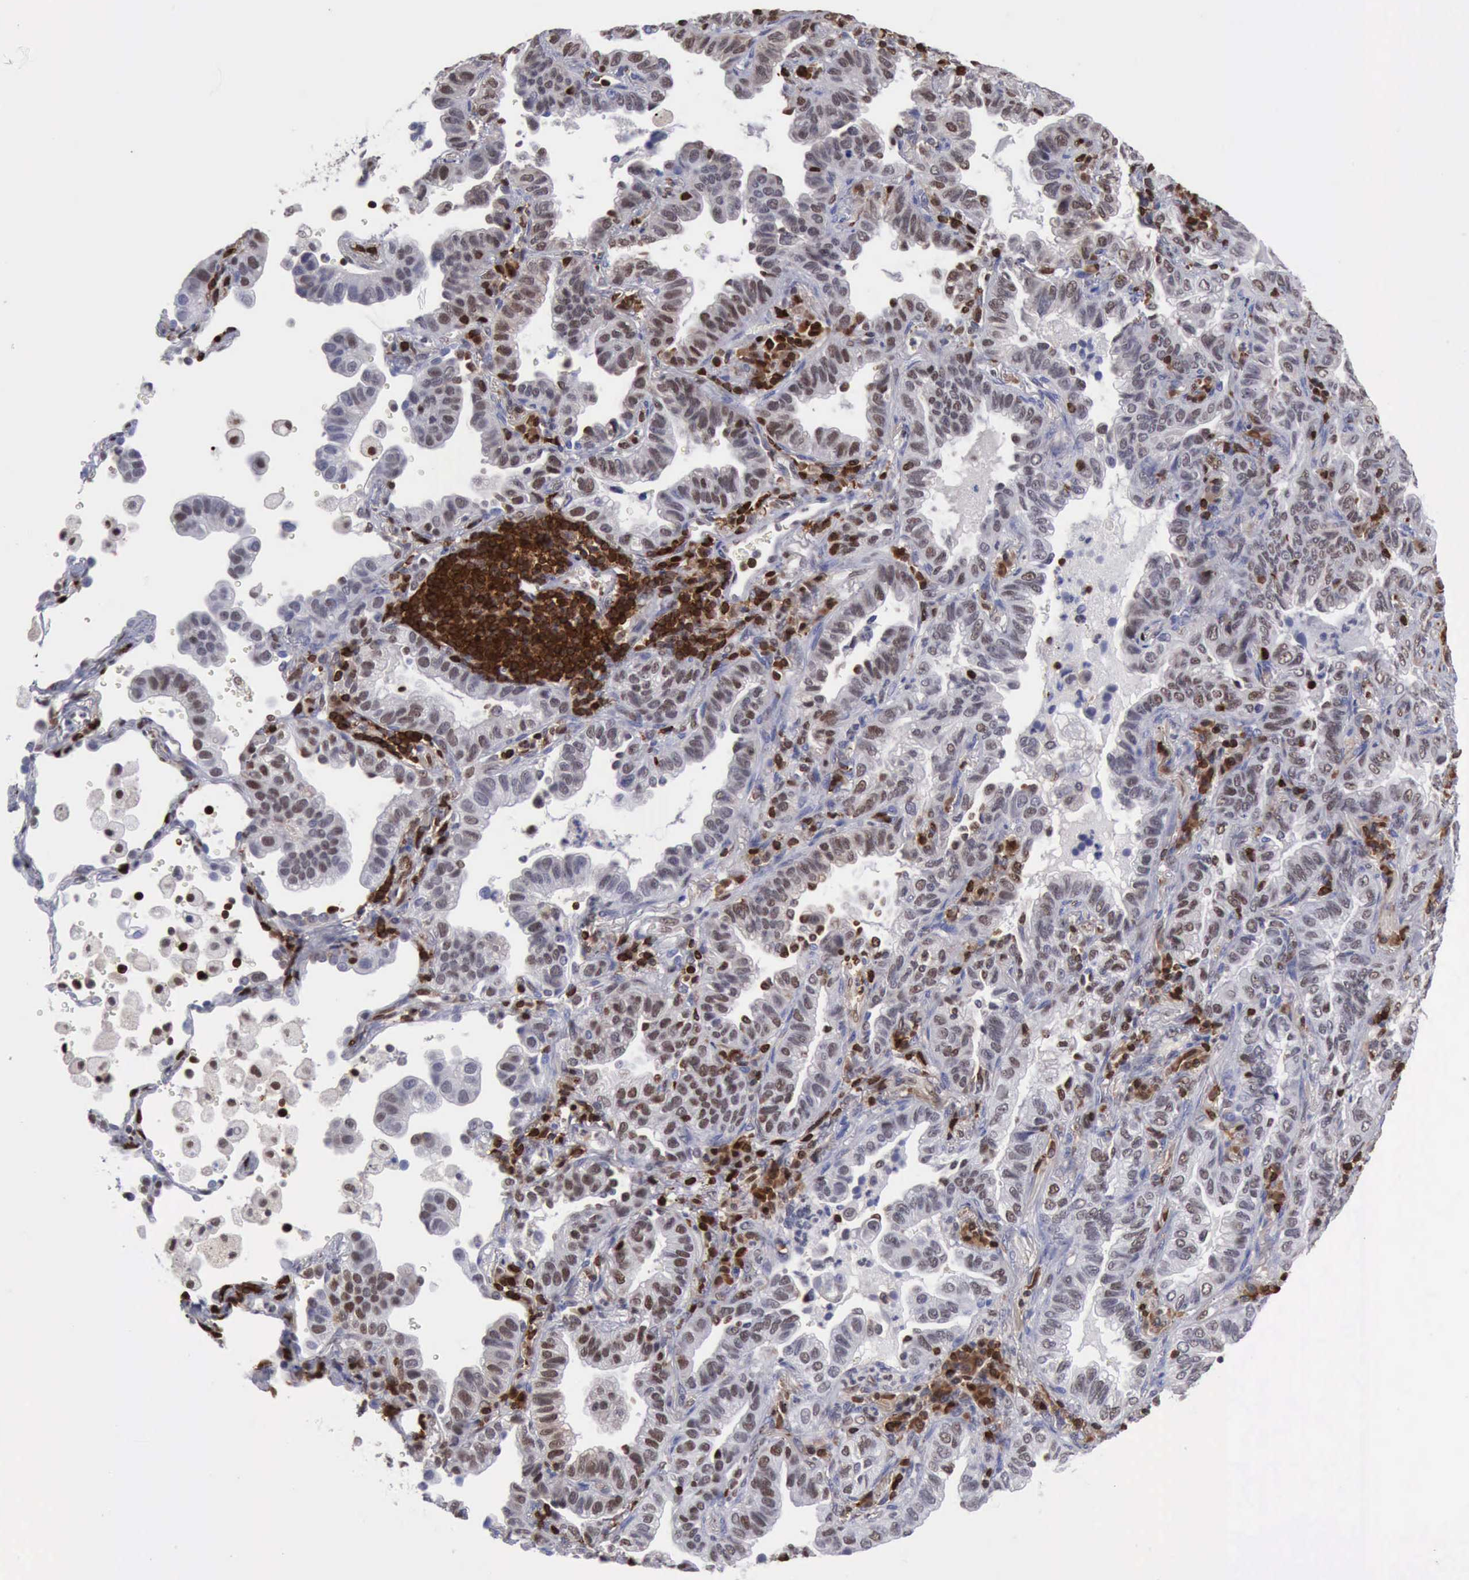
{"staining": {"intensity": "weak", "quantity": ">75%", "location": "cytoplasmic/membranous,nuclear"}, "tissue": "lung cancer", "cell_type": "Tumor cells", "image_type": "cancer", "snomed": [{"axis": "morphology", "description": "Adenocarcinoma, NOS"}, {"axis": "topography", "description": "Lung"}], "caption": "There is low levels of weak cytoplasmic/membranous and nuclear staining in tumor cells of lung adenocarcinoma, as demonstrated by immunohistochemical staining (brown color).", "gene": "PDCD4", "patient": {"sex": "female", "age": 50}}